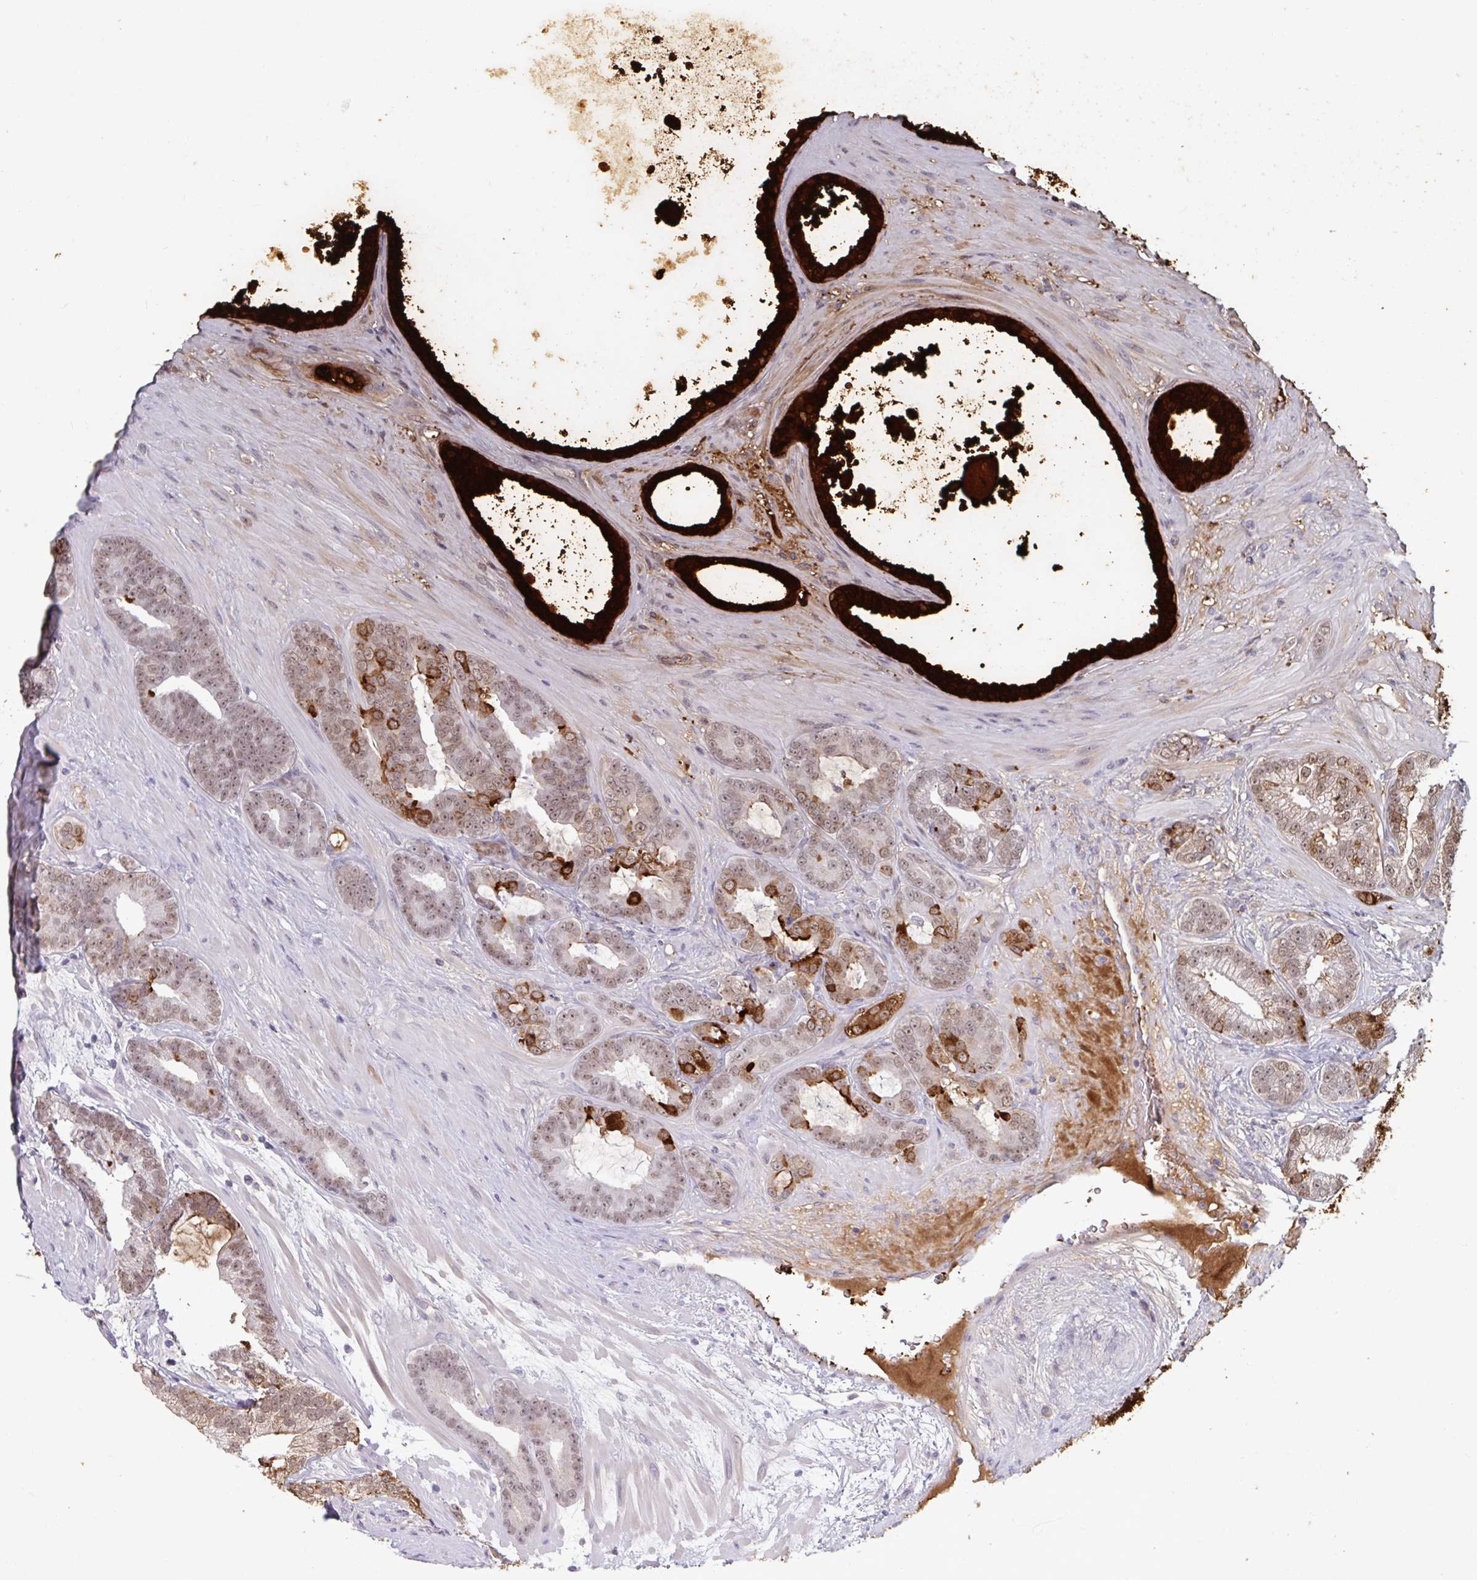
{"staining": {"intensity": "moderate", "quantity": ">75%", "location": "nuclear"}, "tissue": "prostate cancer", "cell_type": "Tumor cells", "image_type": "cancer", "snomed": [{"axis": "morphology", "description": "Adenocarcinoma, Low grade"}, {"axis": "topography", "description": "Prostate"}], "caption": "Brown immunohistochemical staining in low-grade adenocarcinoma (prostate) shows moderate nuclear staining in approximately >75% of tumor cells.", "gene": "MSMB", "patient": {"sex": "male", "age": 61}}